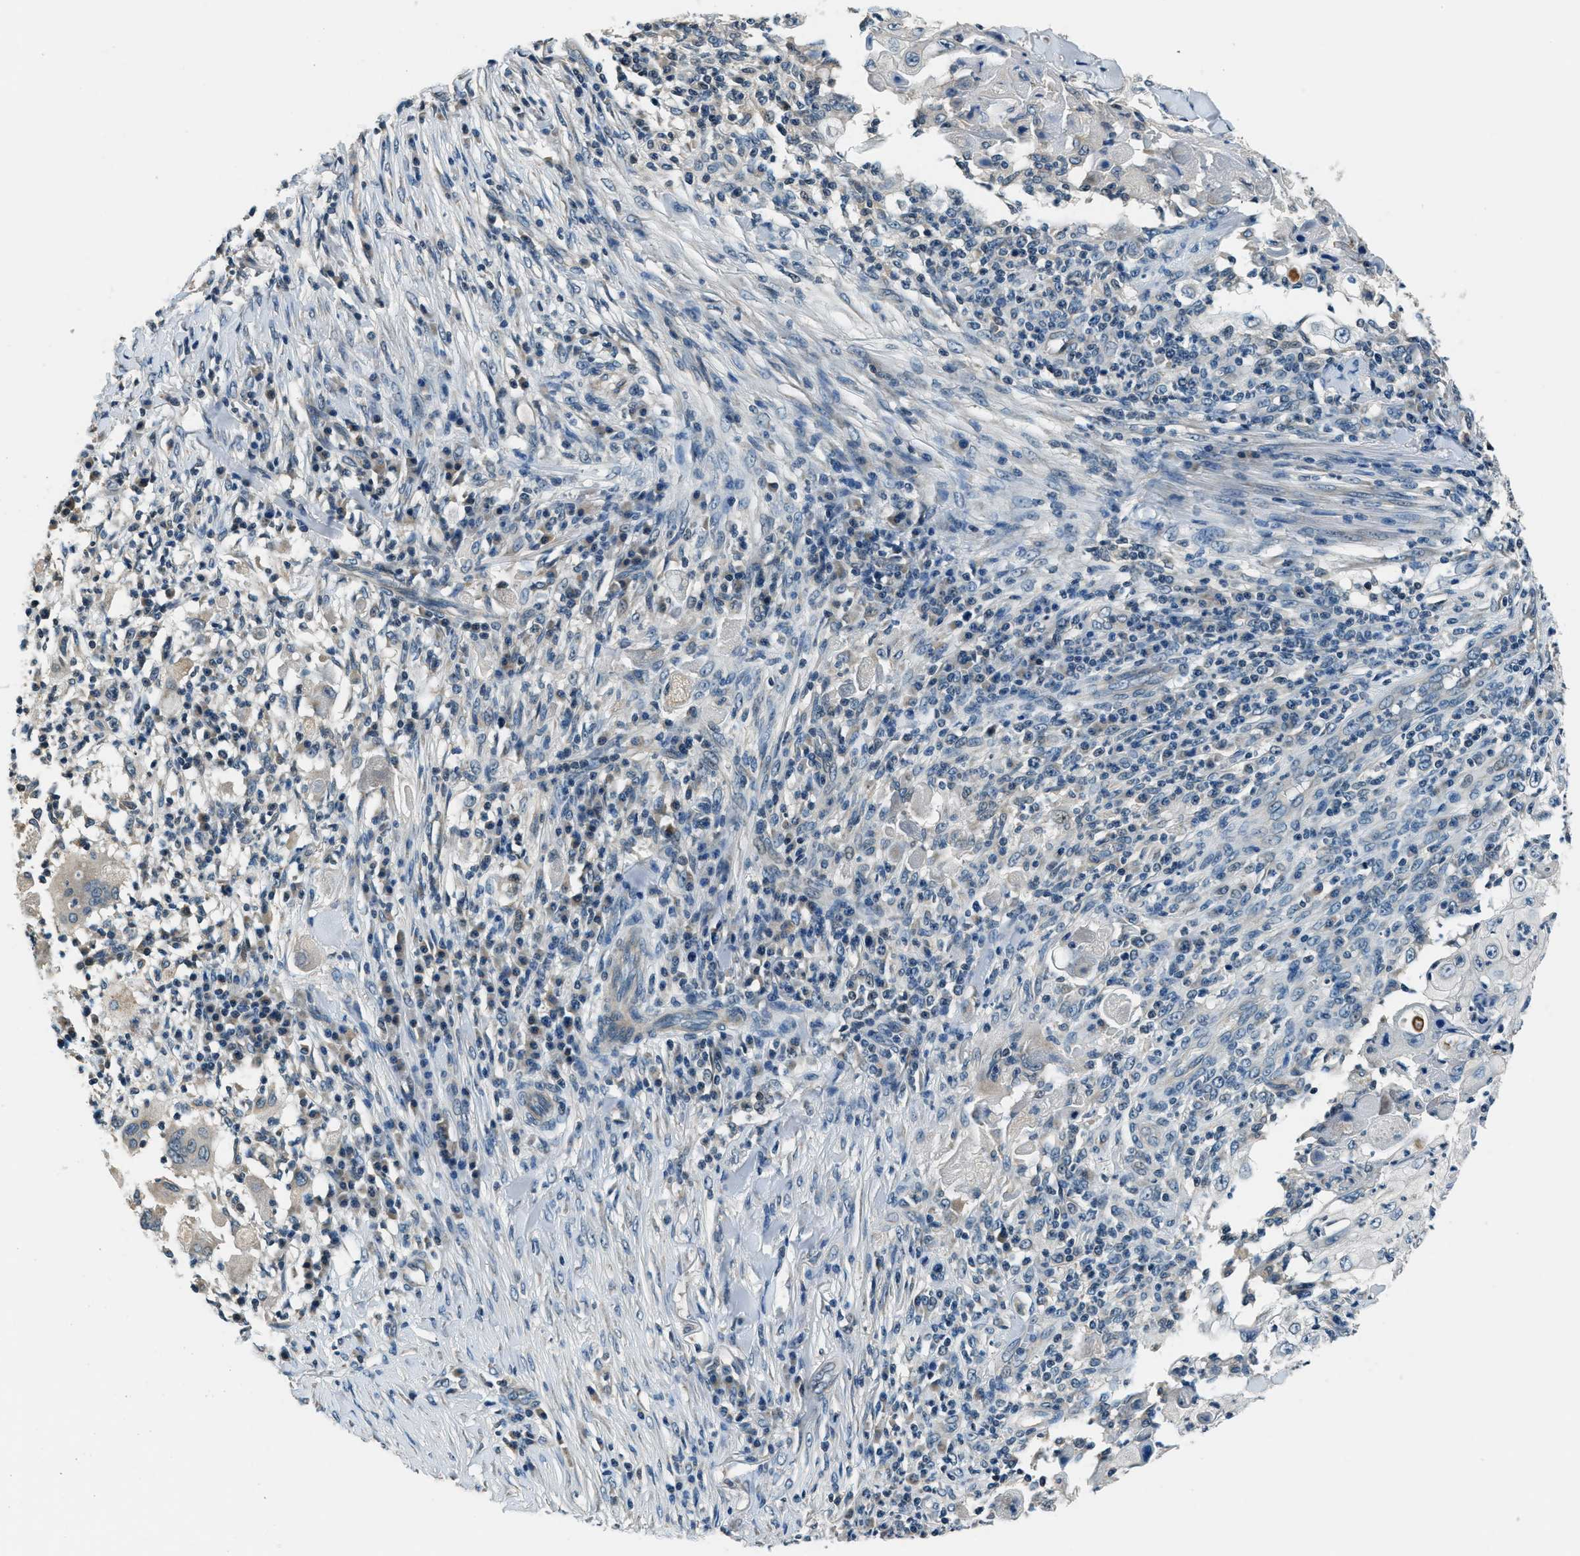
{"staining": {"intensity": "negative", "quantity": "none", "location": "none"}, "tissue": "skin cancer", "cell_type": "Tumor cells", "image_type": "cancer", "snomed": [{"axis": "morphology", "description": "Squamous cell carcinoma, NOS"}, {"axis": "topography", "description": "Skin"}], "caption": "Squamous cell carcinoma (skin) was stained to show a protein in brown. There is no significant expression in tumor cells. Nuclei are stained in blue.", "gene": "NME8", "patient": {"sex": "male", "age": 86}}